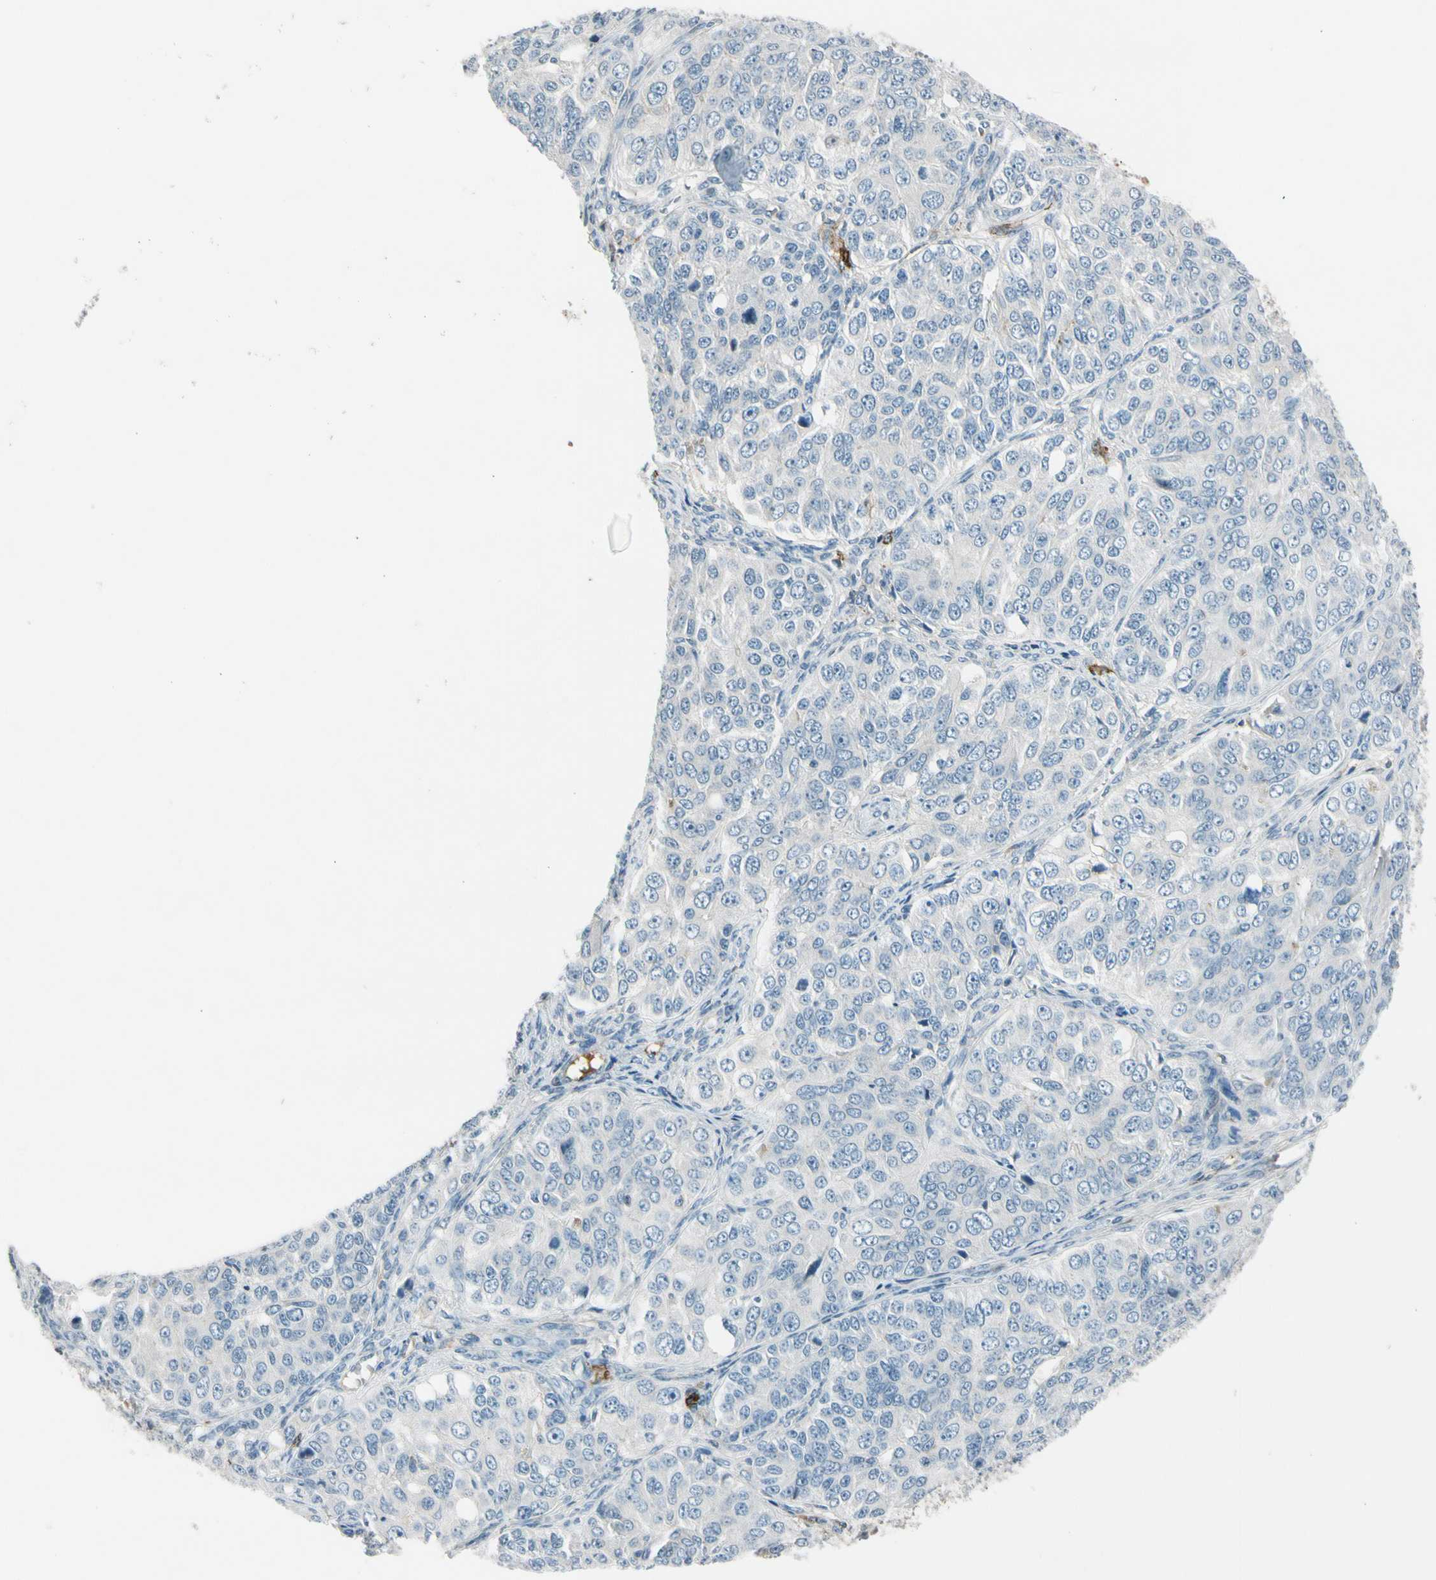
{"staining": {"intensity": "negative", "quantity": "none", "location": "none"}, "tissue": "ovarian cancer", "cell_type": "Tumor cells", "image_type": "cancer", "snomed": [{"axis": "morphology", "description": "Carcinoma, endometroid"}, {"axis": "topography", "description": "Ovary"}], "caption": "This is a micrograph of immunohistochemistry (IHC) staining of ovarian cancer (endometroid carcinoma), which shows no expression in tumor cells.", "gene": "PDPN", "patient": {"sex": "female", "age": 51}}